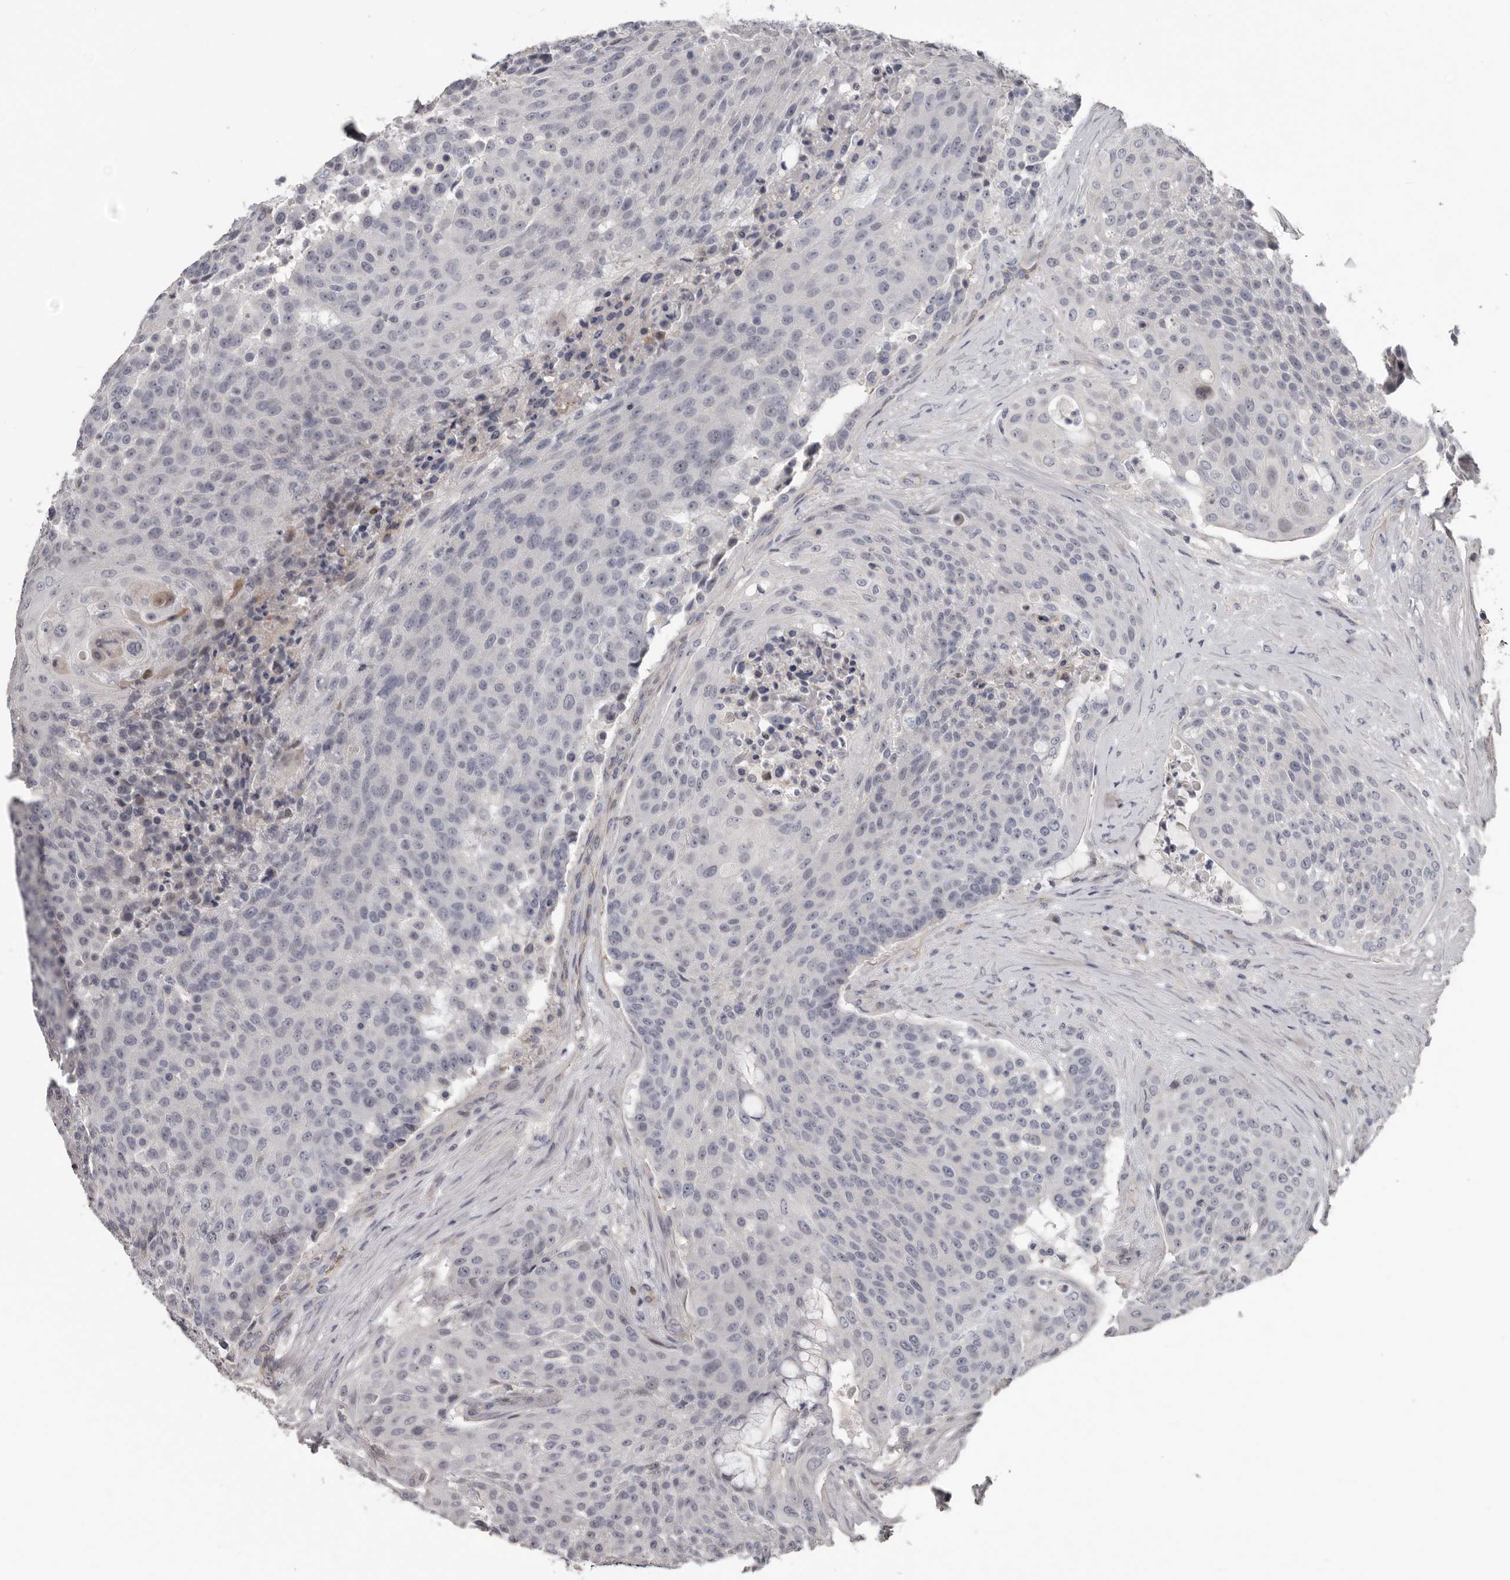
{"staining": {"intensity": "negative", "quantity": "none", "location": "none"}, "tissue": "urothelial cancer", "cell_type": "Tumor cells", "image_type": "cancer", "snomed": [{"axis": "morphology", "description": "Urothelial carcinoma, High grade"}, {"axis": "topography", "description": "Urinary bladder"}], "caption": "High-grade urothelial carcinoma stained for a protein using immunohistochemistry (IHC) displays no expression tumor cells.", "gene": "RNF217", "patient": {"sex": "female", "age": 63}}